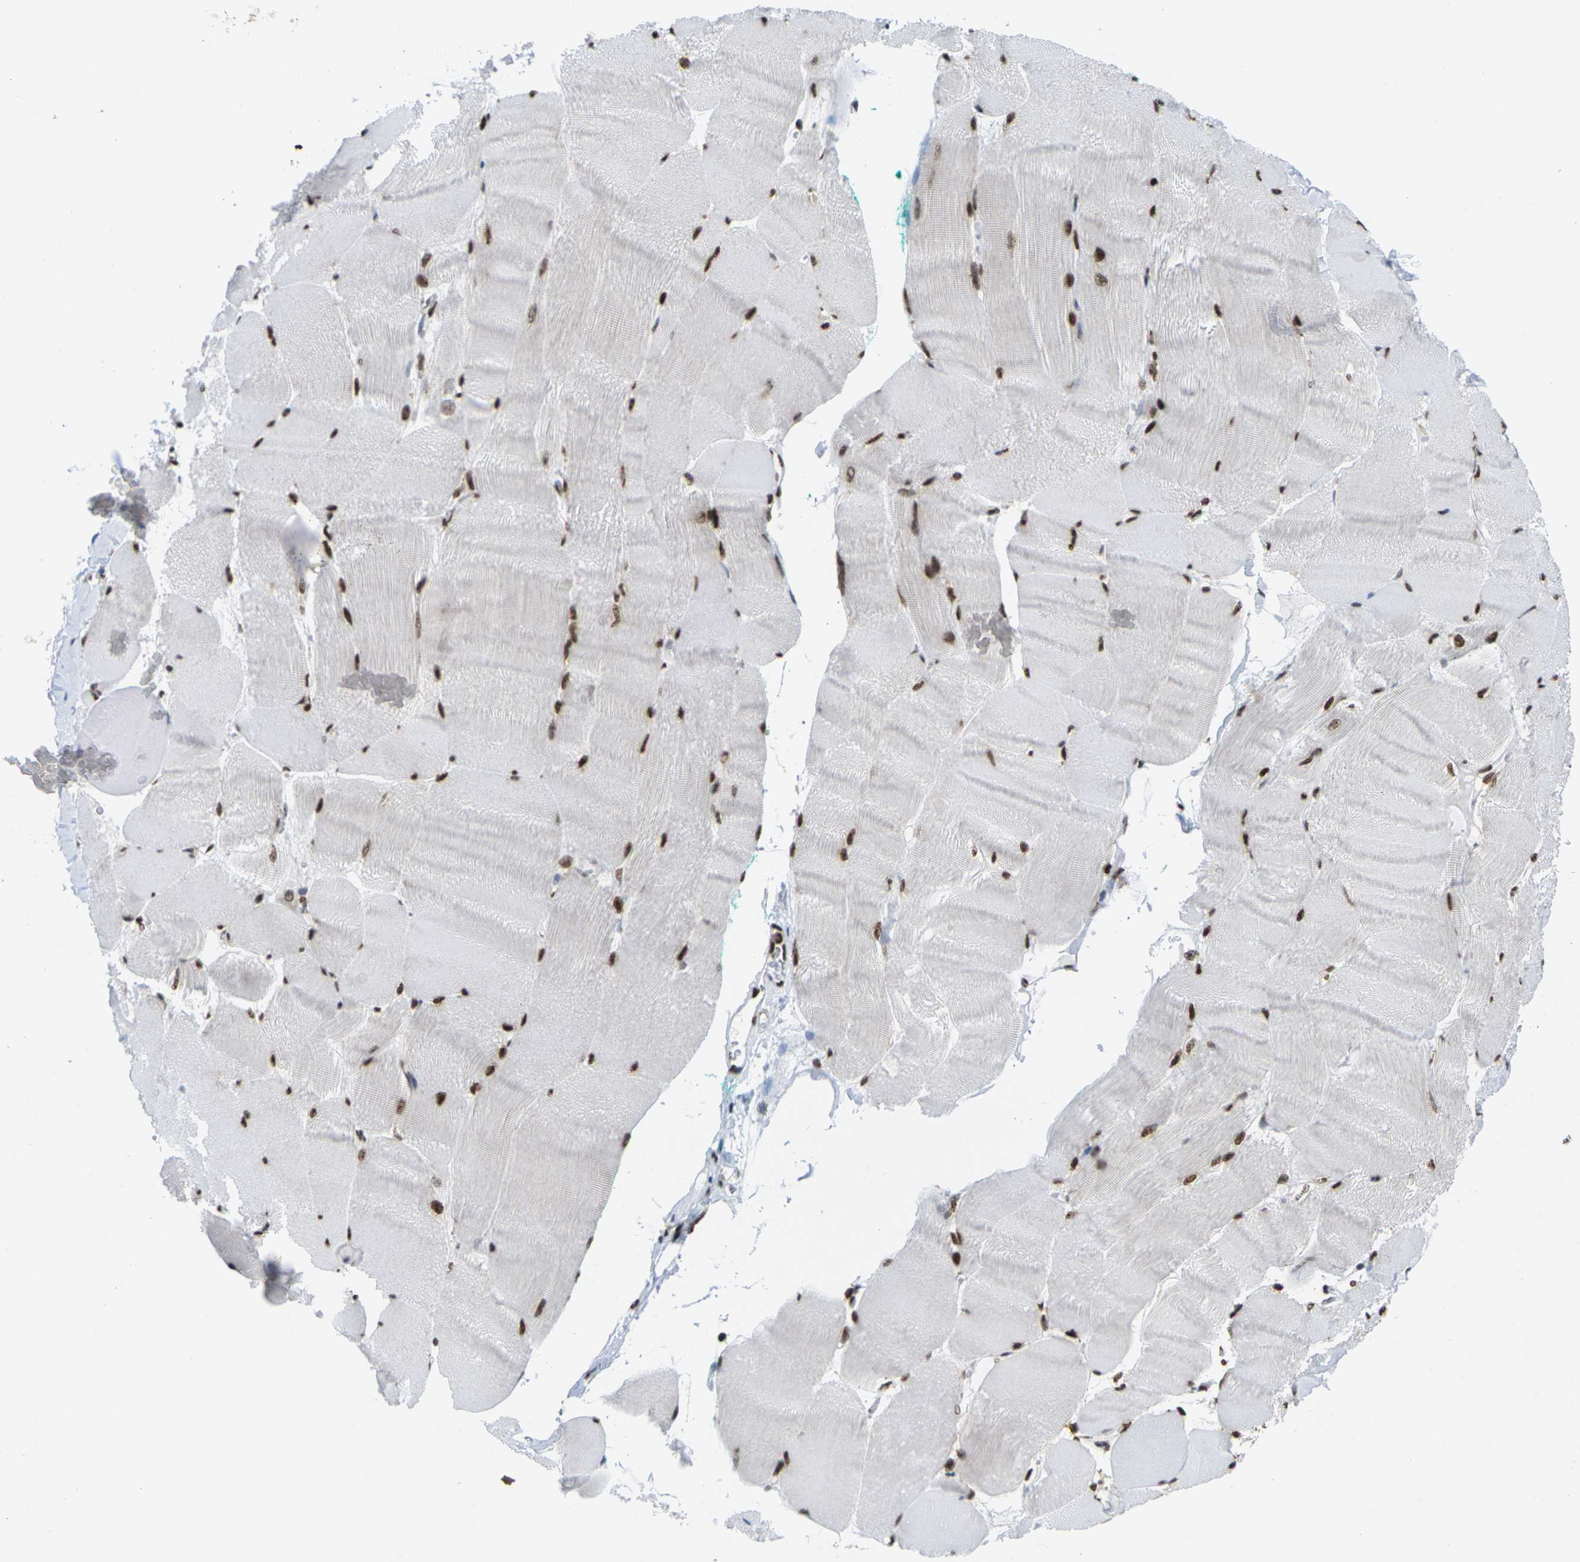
{"staining": {"intensity": "strong", "quantity": ">75%", "location": "nuclear"}, "tissue": "skeletal muscle", "cell_type": "Myocytes", "image_type": "normal", "snomed": [{"axis": "morphology", "description": "Normal tissue, NOS"}, {"axis": "morphology", "description": "Squamous cell carcinoma, NOS"}, {"axis": "topography", "description": "Skeletal muscle"}], "caption": "Strong nuclear protein expression is appreciated in about >75% of myocytes in skeletal muscle.", "gene": "MAGOH", "patient": {"sex": "male", "age": 51}}